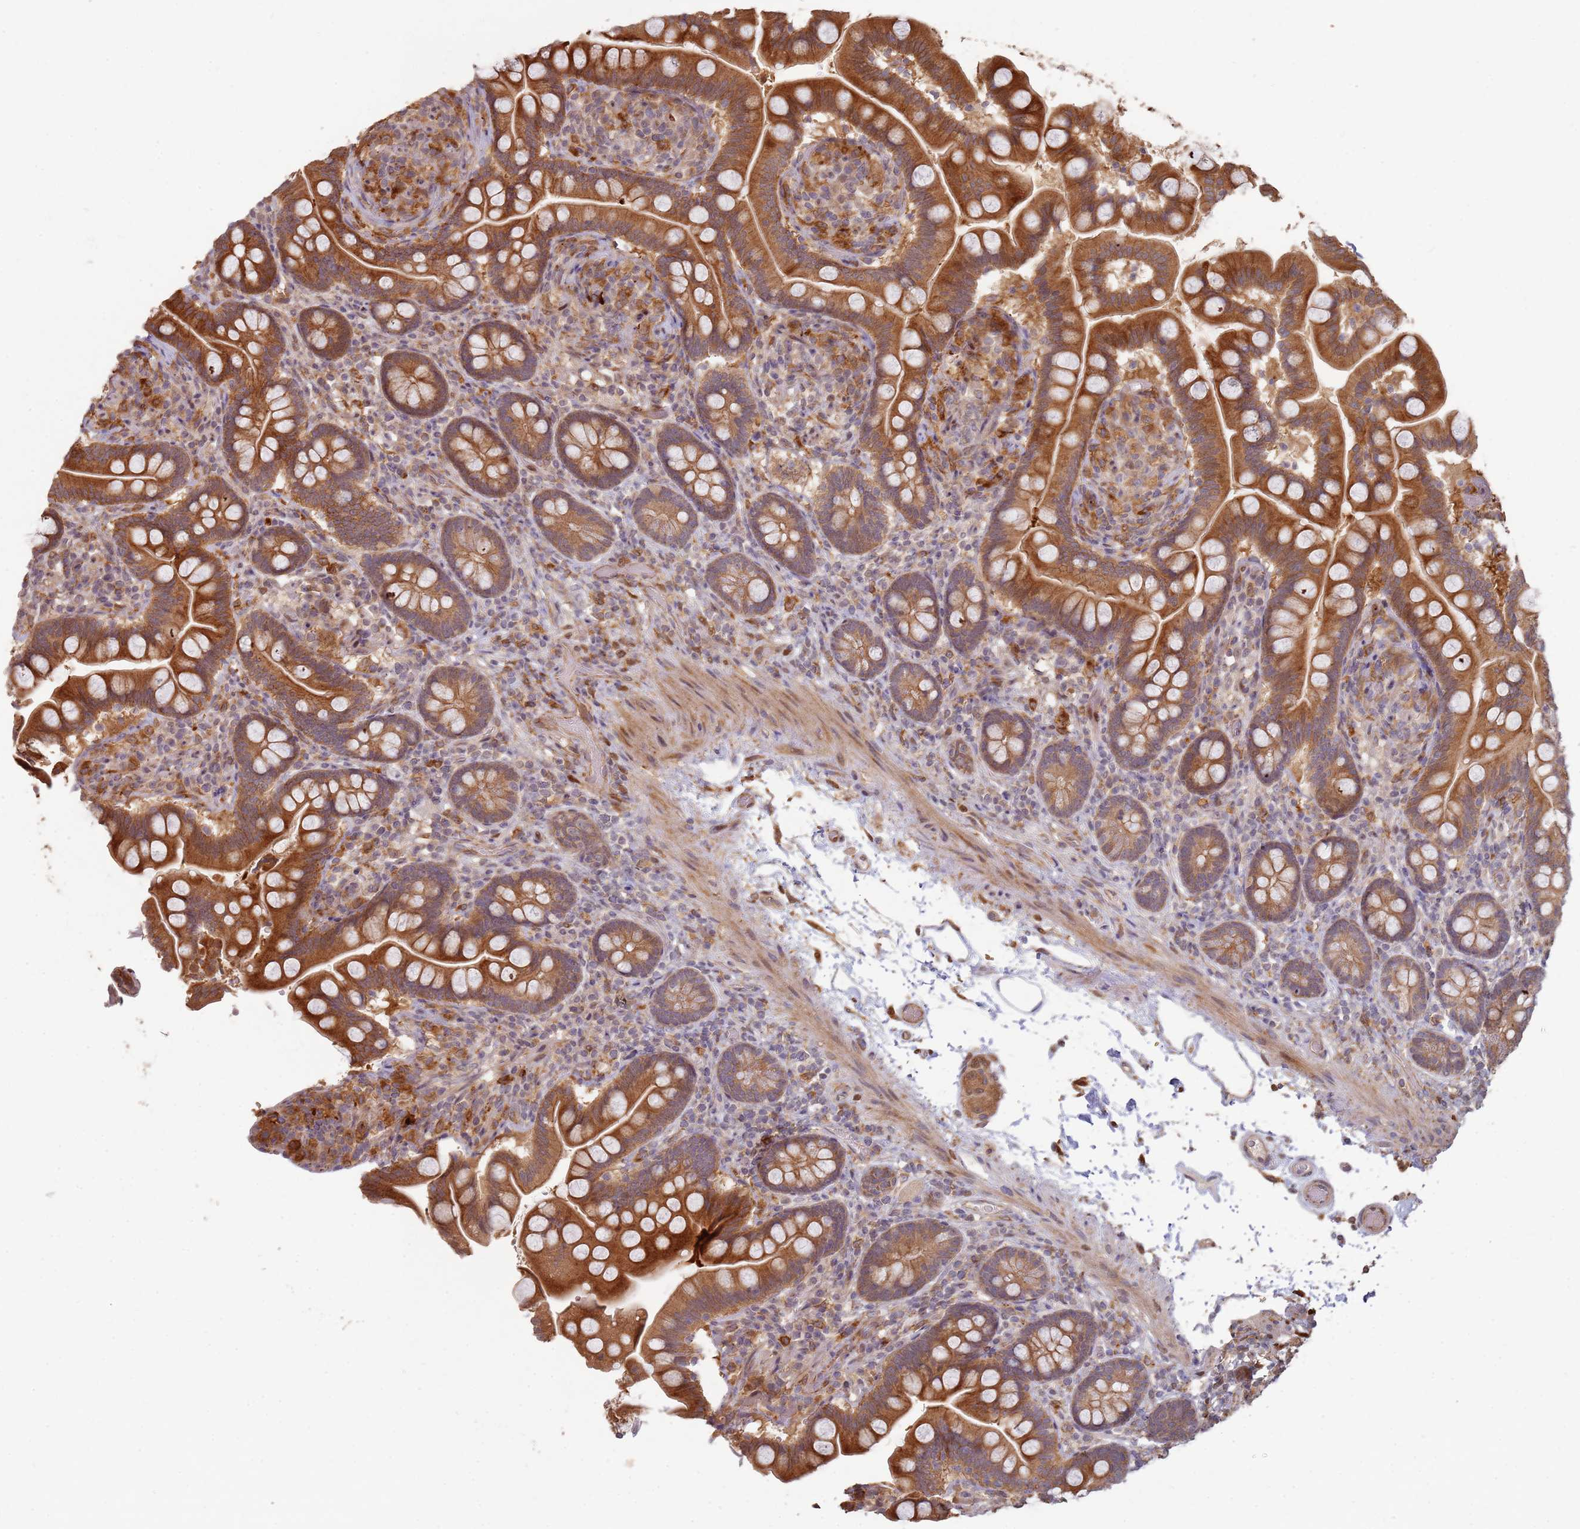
{"staining": {"intensity": "strong", "quantity": ">75%", "location": "cytoplasmic/membranous"}, "tissue": "small intestine", "cell_type": "Glandular cells", "image_type": "normal", "snomed": [{"axis": "morphology", "description": "Normal tissue, NOS"}, {"axis": "topography", "description": "Small intestine"}], "caption": "Protein staining by immunohistochemistry (IHC) reveals strong cytoplasmic/membranous expression in about >75% of glandular cells in unremarkable small intestine. (IHC, brightfield microscopy, high magnification).", "gene": "MPEG1", "patient": {"sex": "female", "age": 64}}